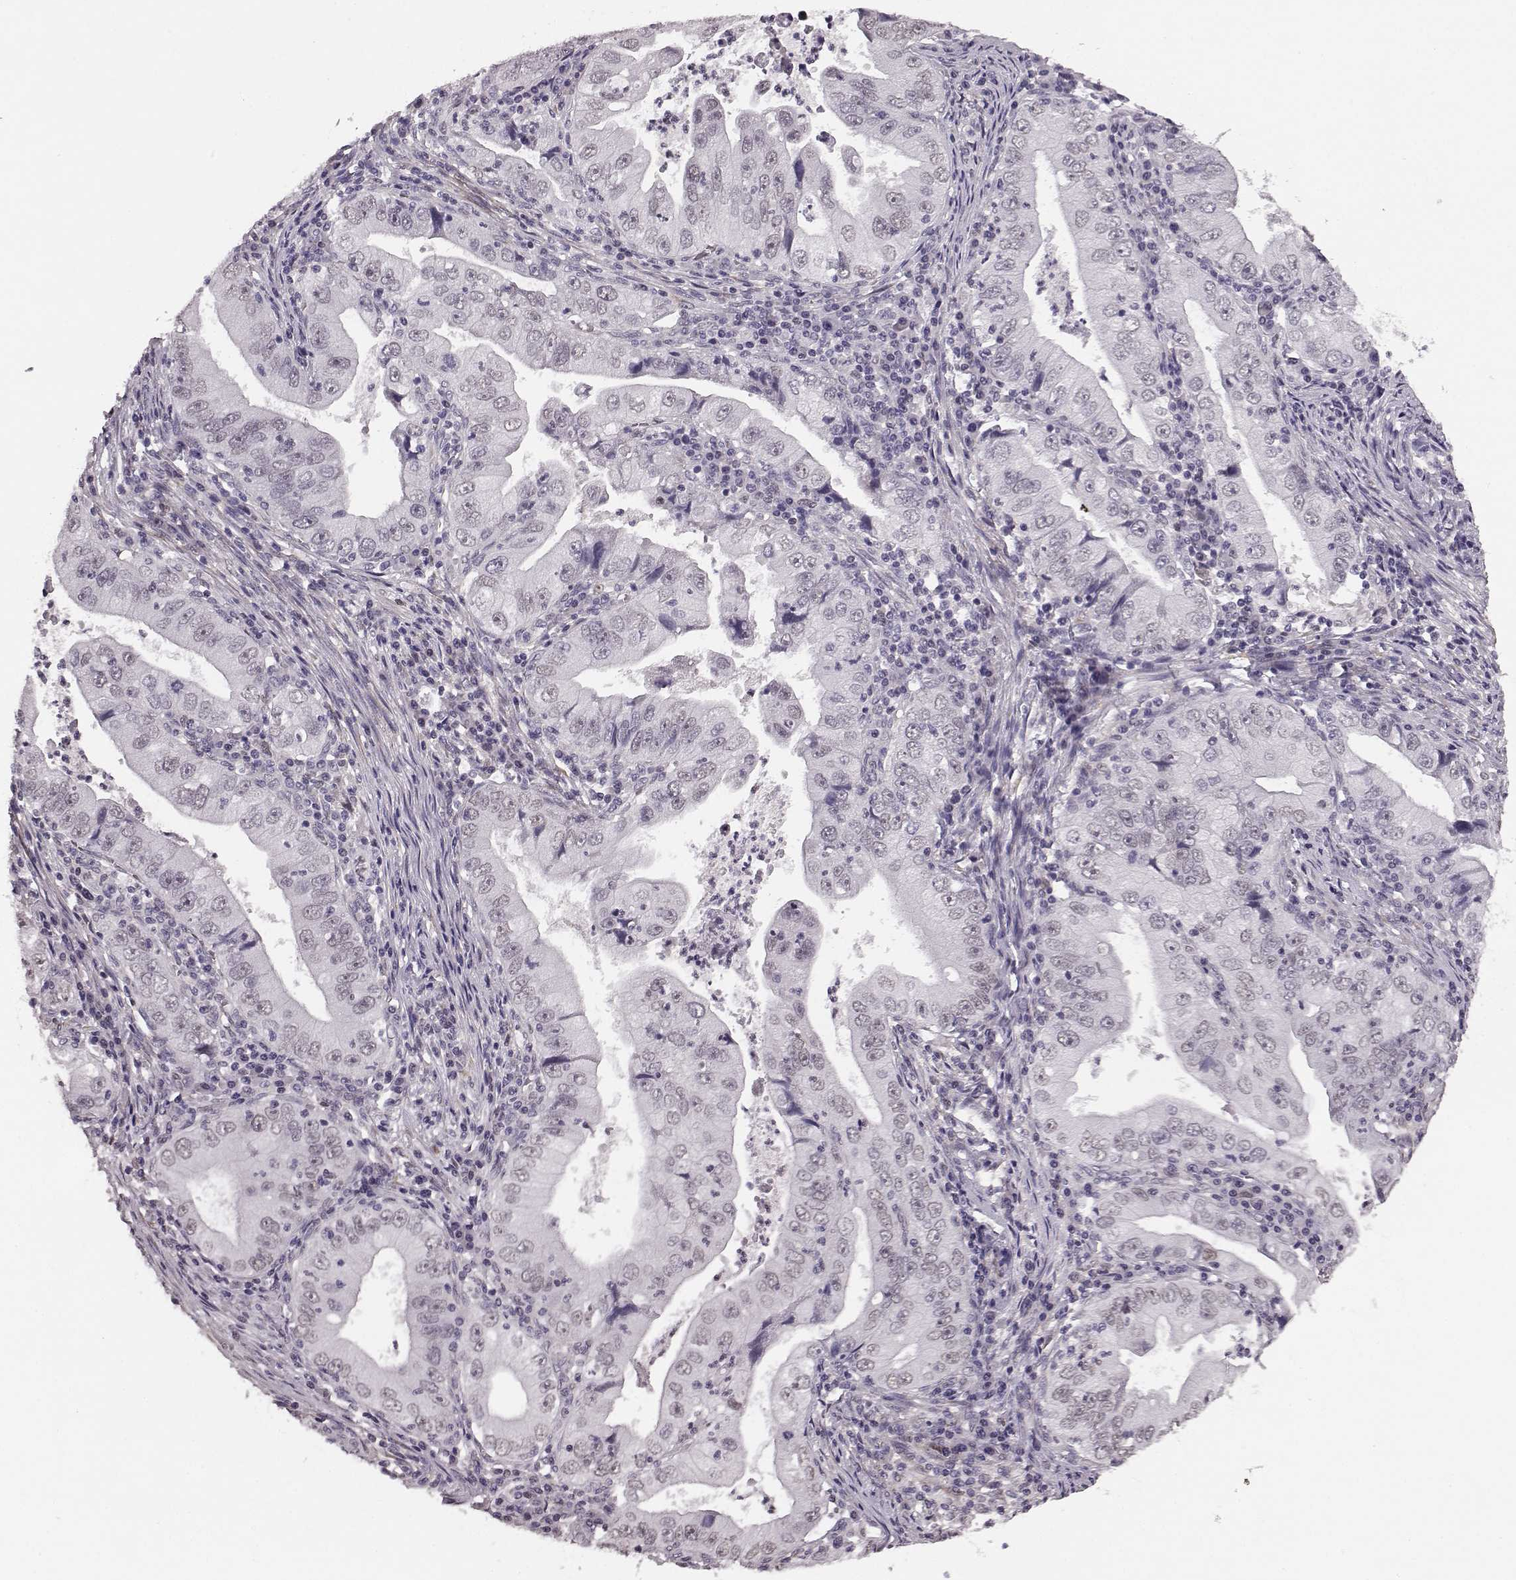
{"staining": {"intensity": "weak", "quantity": "<25%", "location": "nuclear"}, "tissue": "stomach cancer", "cell_type": "Tumor cells", "image_type": "cancer", "snomed": [{"axis": "morphology", "description": "Adenocarcinoma, NOS"}, {"axis": "topography", "description": "Stomach"}], "caption": "This is an IHC micrograph of human stomach cancer (adenocarcinoma). There is no expression in tumor cells.", "gene": "KLF6", "patient": {"sex": "male", "age": 76}}